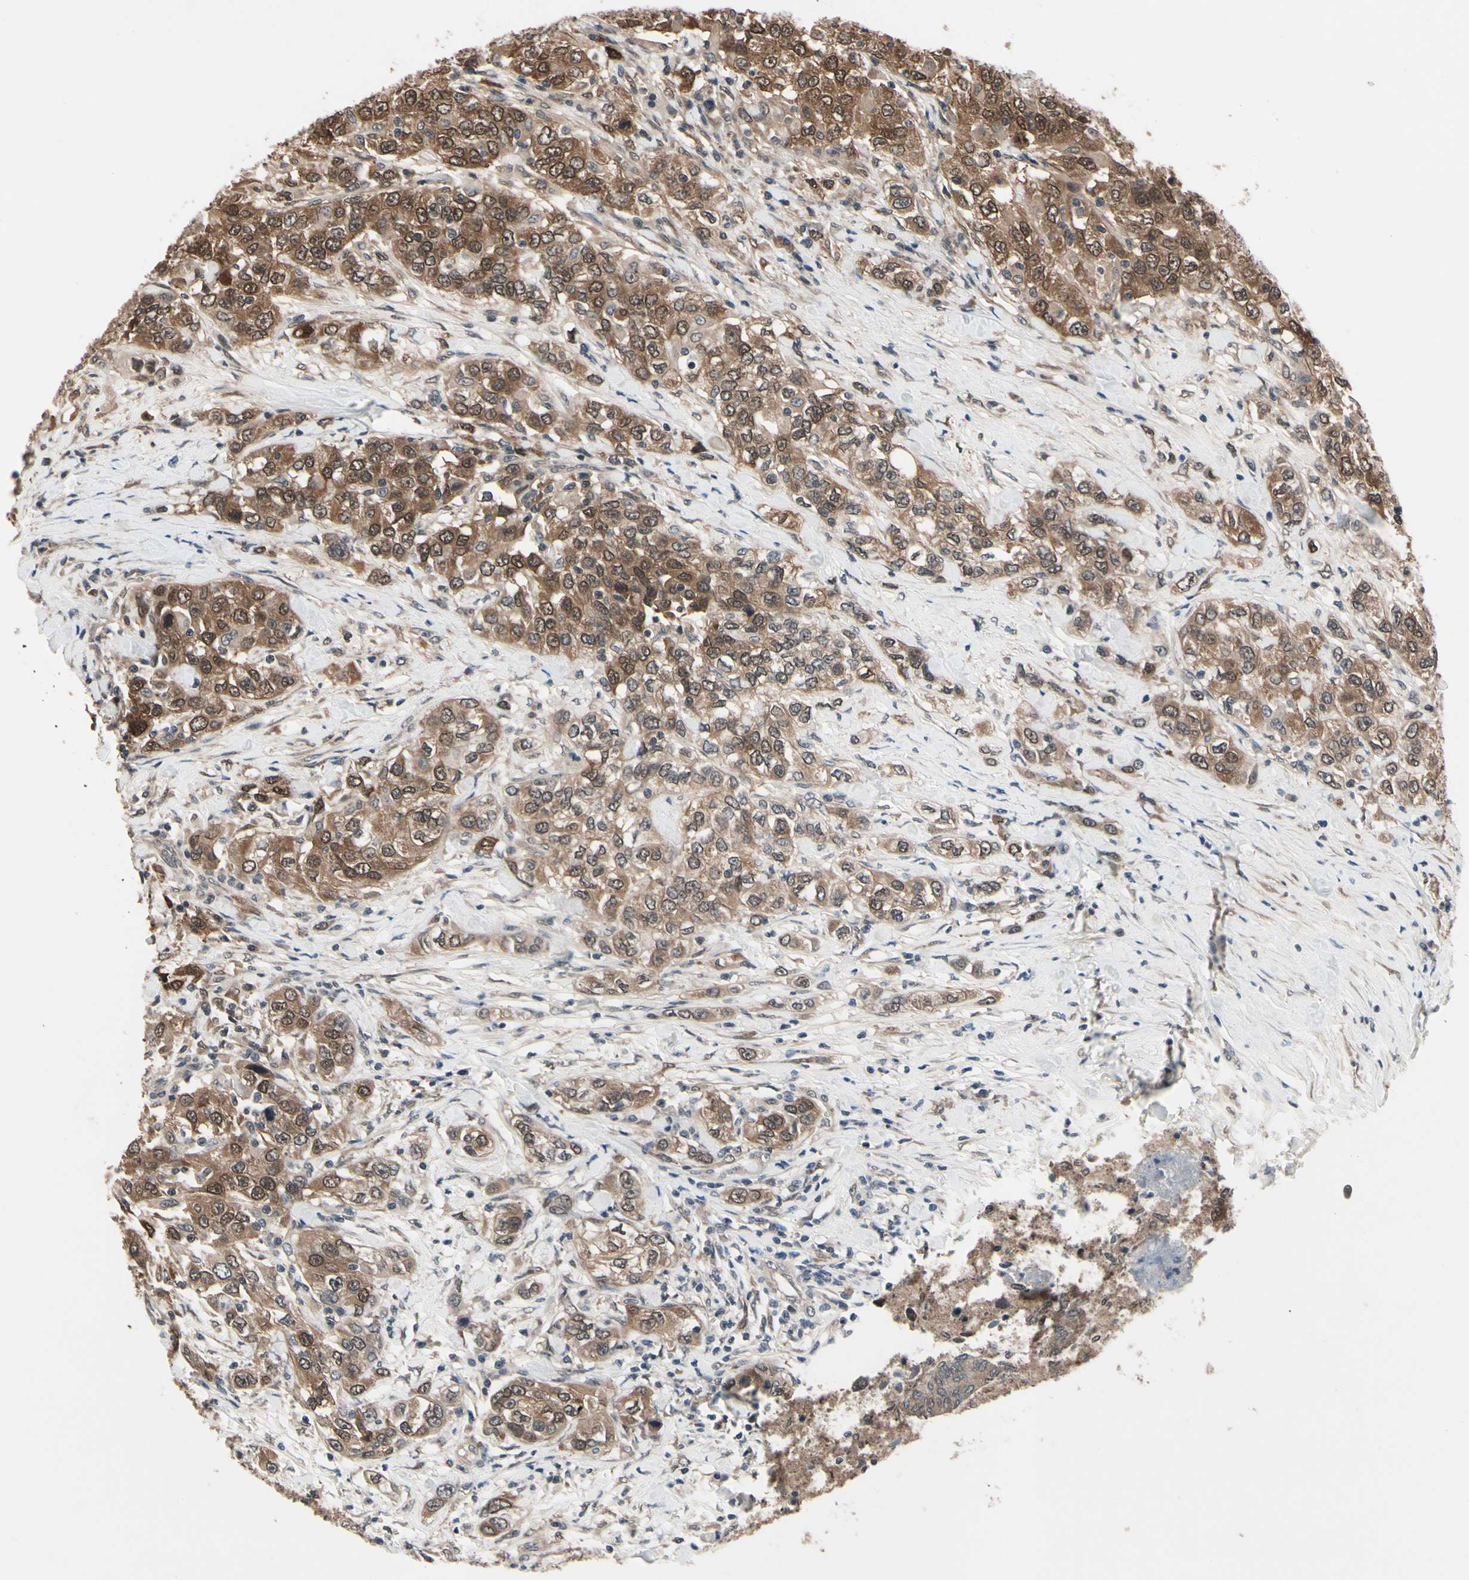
{"staining": {"intensity": "moderate", "quantity": ">75%", "location": "cytoplasmic/membranous,nuclear"}, "tissue": "urothelial cancer", "cell_type": "Tumor cells", "image_type": "cancer", "snomed": [{"axis": "morphology", "description": "Urothelial carcinoma, High grade"}, {"axis": "topography", "description": "Urinary bladder"}], "caption": "The immunohistochemical stain highlights moderate cytoplasmic/membranous and nuclear positivity in tumor cells of high-grade urothelial carcinoma tissue. The staining is performed using DAB brown chromogen to label protein expression. The nuclei are counter-stained blue using hematoxylin.", "gene": "PRDX6", "patient": {"sex": "female", "age": 80}}